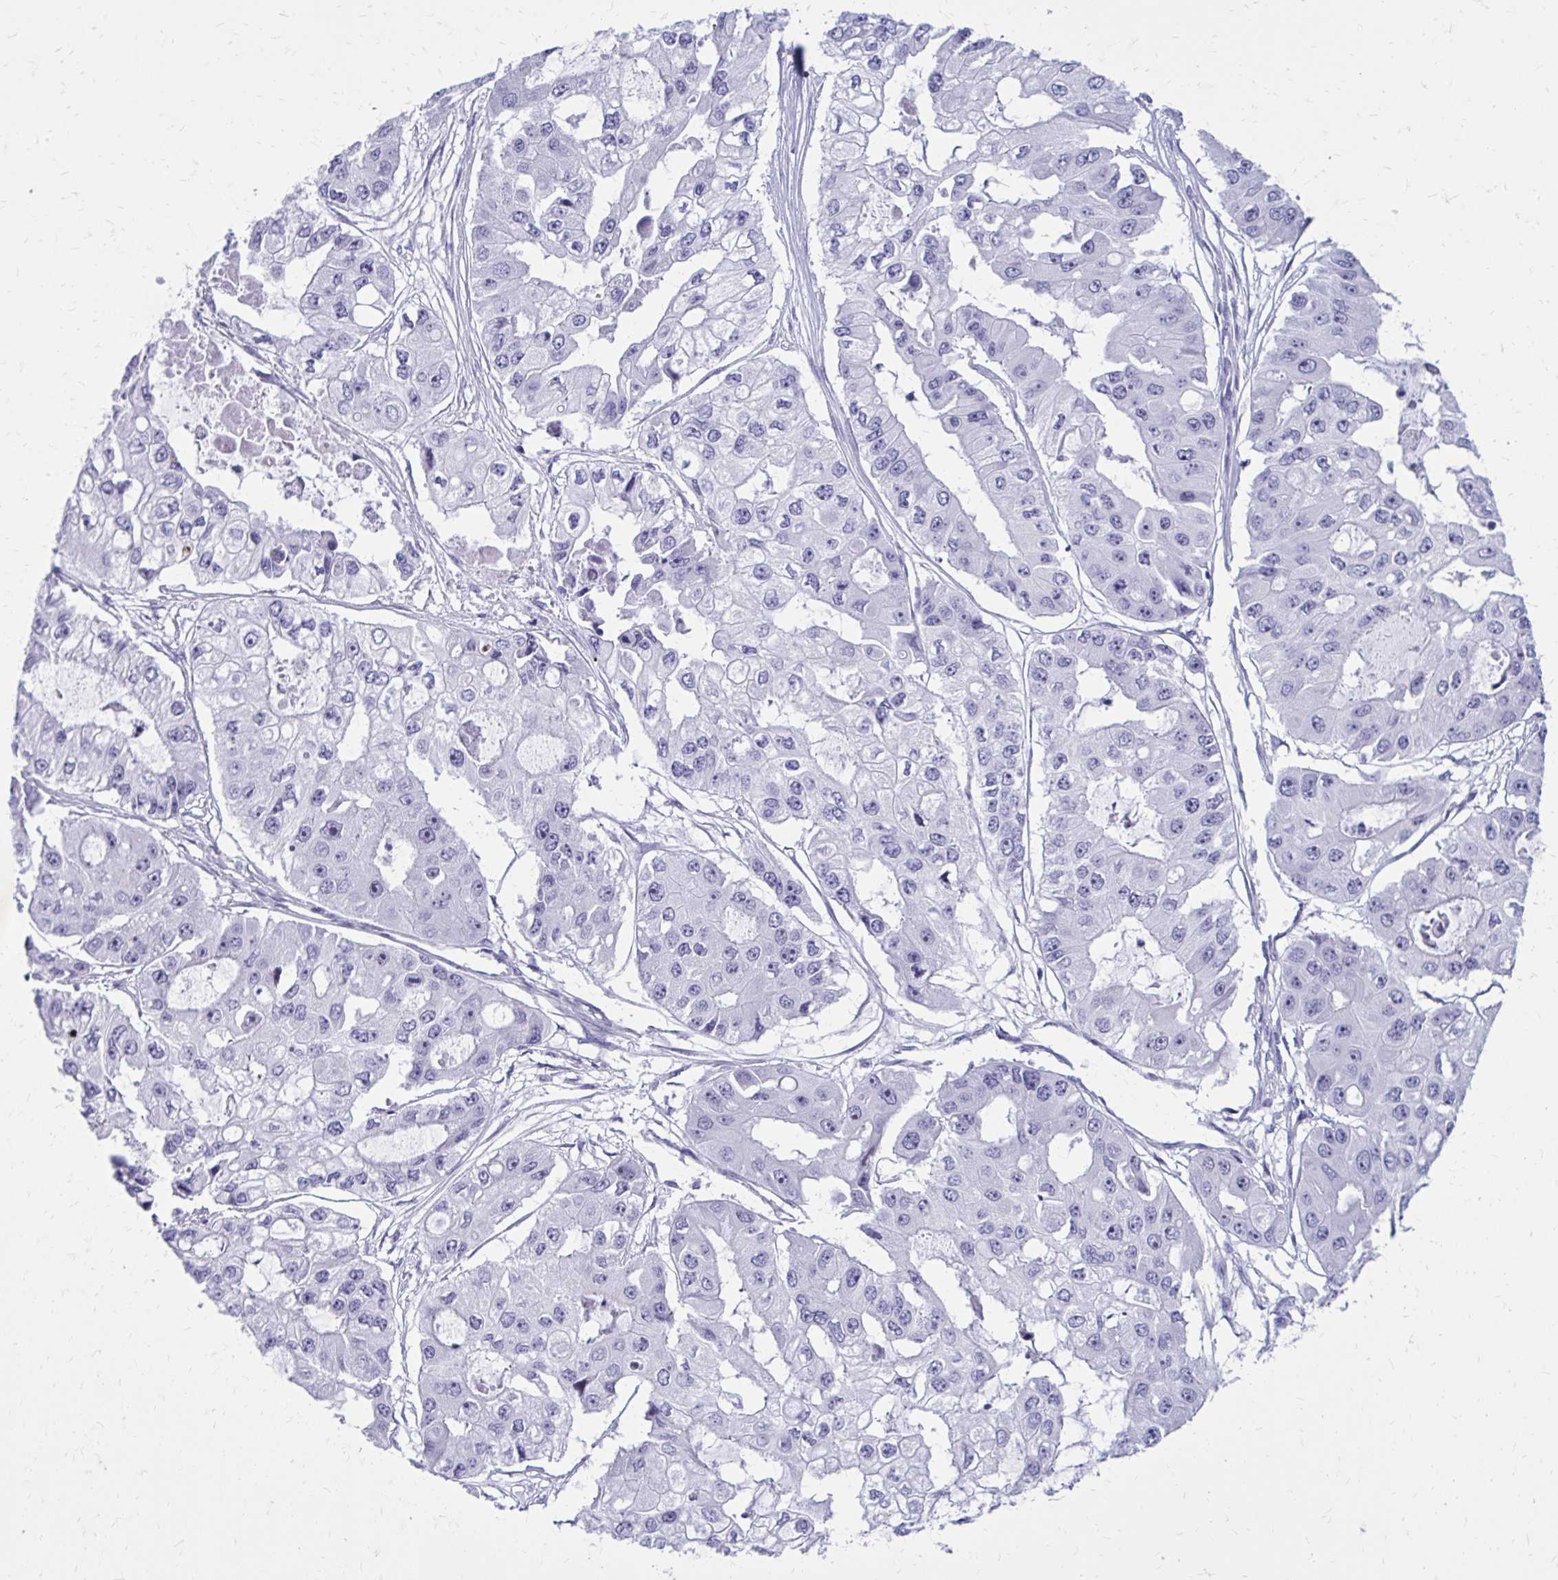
{"staining": {"intensity": "negative", "quantity": "none", "location": "none"}, "tissue": "ovarian cancer", "cell_type": "Tumor cells", "image_type": "cancer", "snomed": [{"axis": "morphology", "description": "Cystadenocarcinoma, serous, NOS"}, {"axis": "topography", "description": "Ovary"}], "caption": "An image of human serous cystadenocarcinoma (ovarian) is negative for staining in tumor cells.", "gene": "LCN15", "patient": {"sex": "female", "age": 56}}